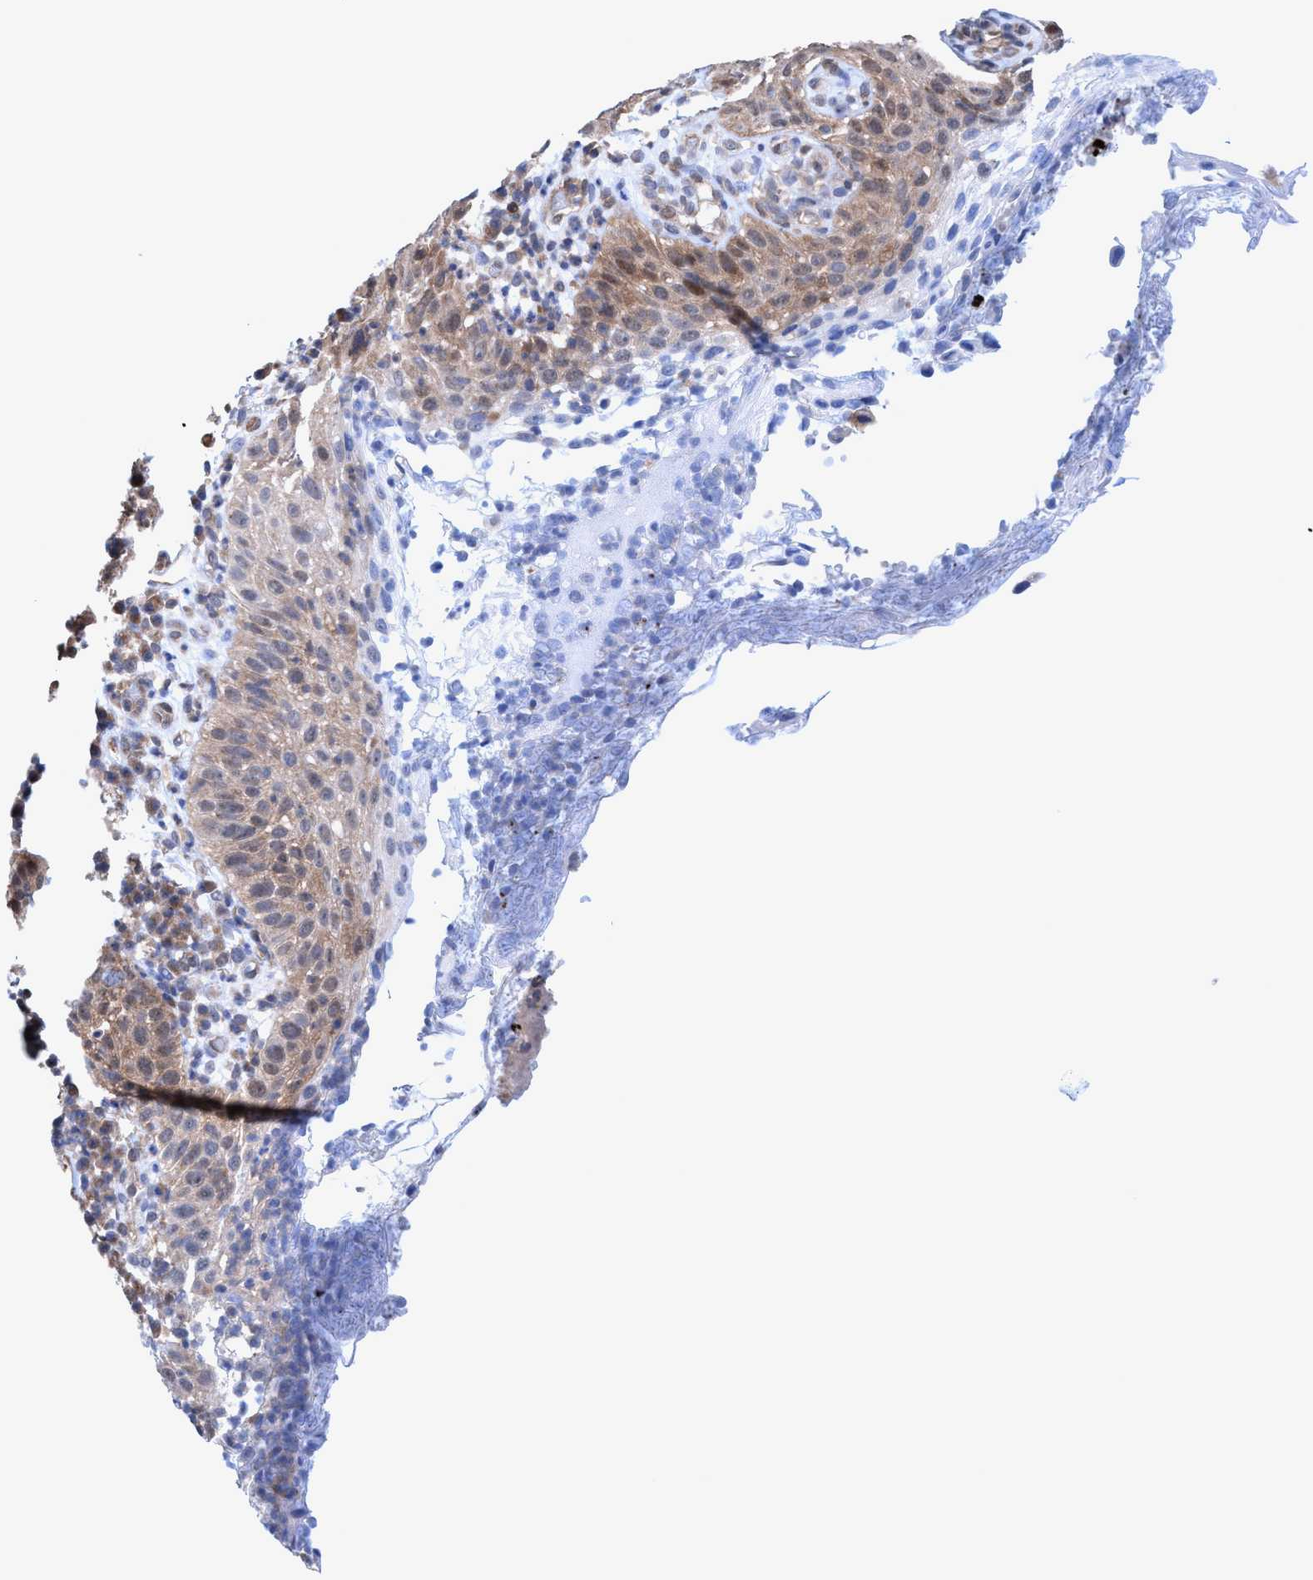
{"staining": {"intensity": "moderate", "quantity": ">75%", "location": "cytoplasmic/membranous,nuclear"}, "tissue": "skin cancer", "cell_type": "Tumor cells", "image_type": "cancer", "snomed": [{"axis": "morphology", "description": "Squamous cell carcinoma in situ, NOS"}, {"axis": "morphology", "description": "Squamous cell carcinoma, NOS"}, {"axis": "topography", "description": "Skin"}], "caption": "This is a micrograph of immunohistochemistry staining of skin cancer (squamous cell carcinoma), which shows moderate positivity in the cytoplasmic/membranous and nuclear of tumor cells.", "gene": "GLOD4", "patient": {"sex": "male", "age": 93}}